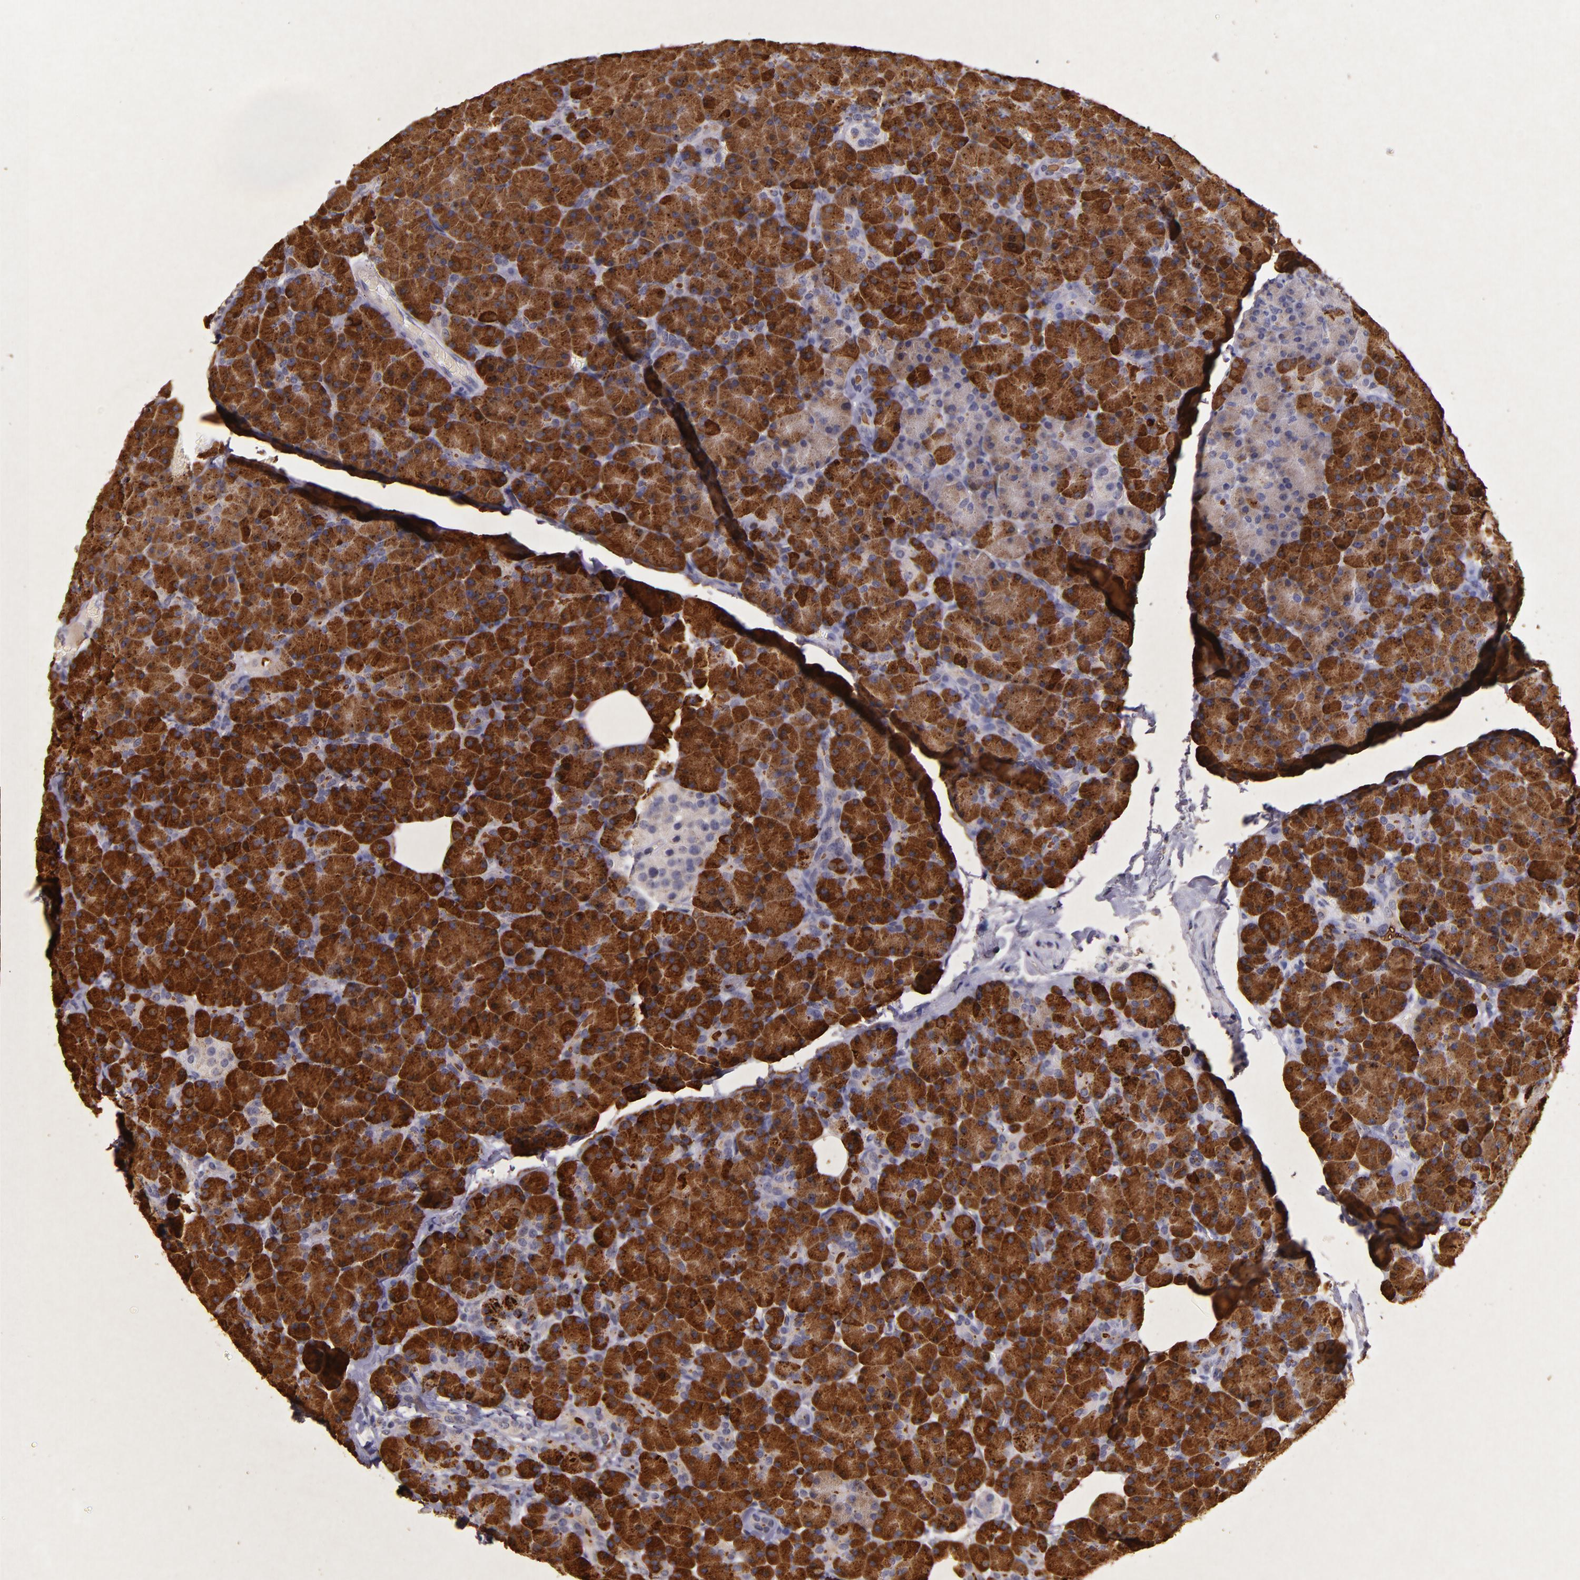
{"staining": {"intensity": "strong", "quantity": ">75%", "location": "cytoplasmic/membranous"}, "tissue": "pancreas", "cell_type": "Exocrine glandular cells", "image_type": "normal", "snomed": [{"axis": "morphology", "description": "Normal tissue, NOS"}, {"axis": "topography", "description": "Pancreas"}], "caption": "Immunohistochemistry (IHC) image of normal human pancreas stained for a protein (brown), which shows high levels of strong cytoplasmic/membranous positivity in about >75% of exocrine glandular cells.", "gene": "BCL2L13", "patient": {"sex": "female", "age": 43}}